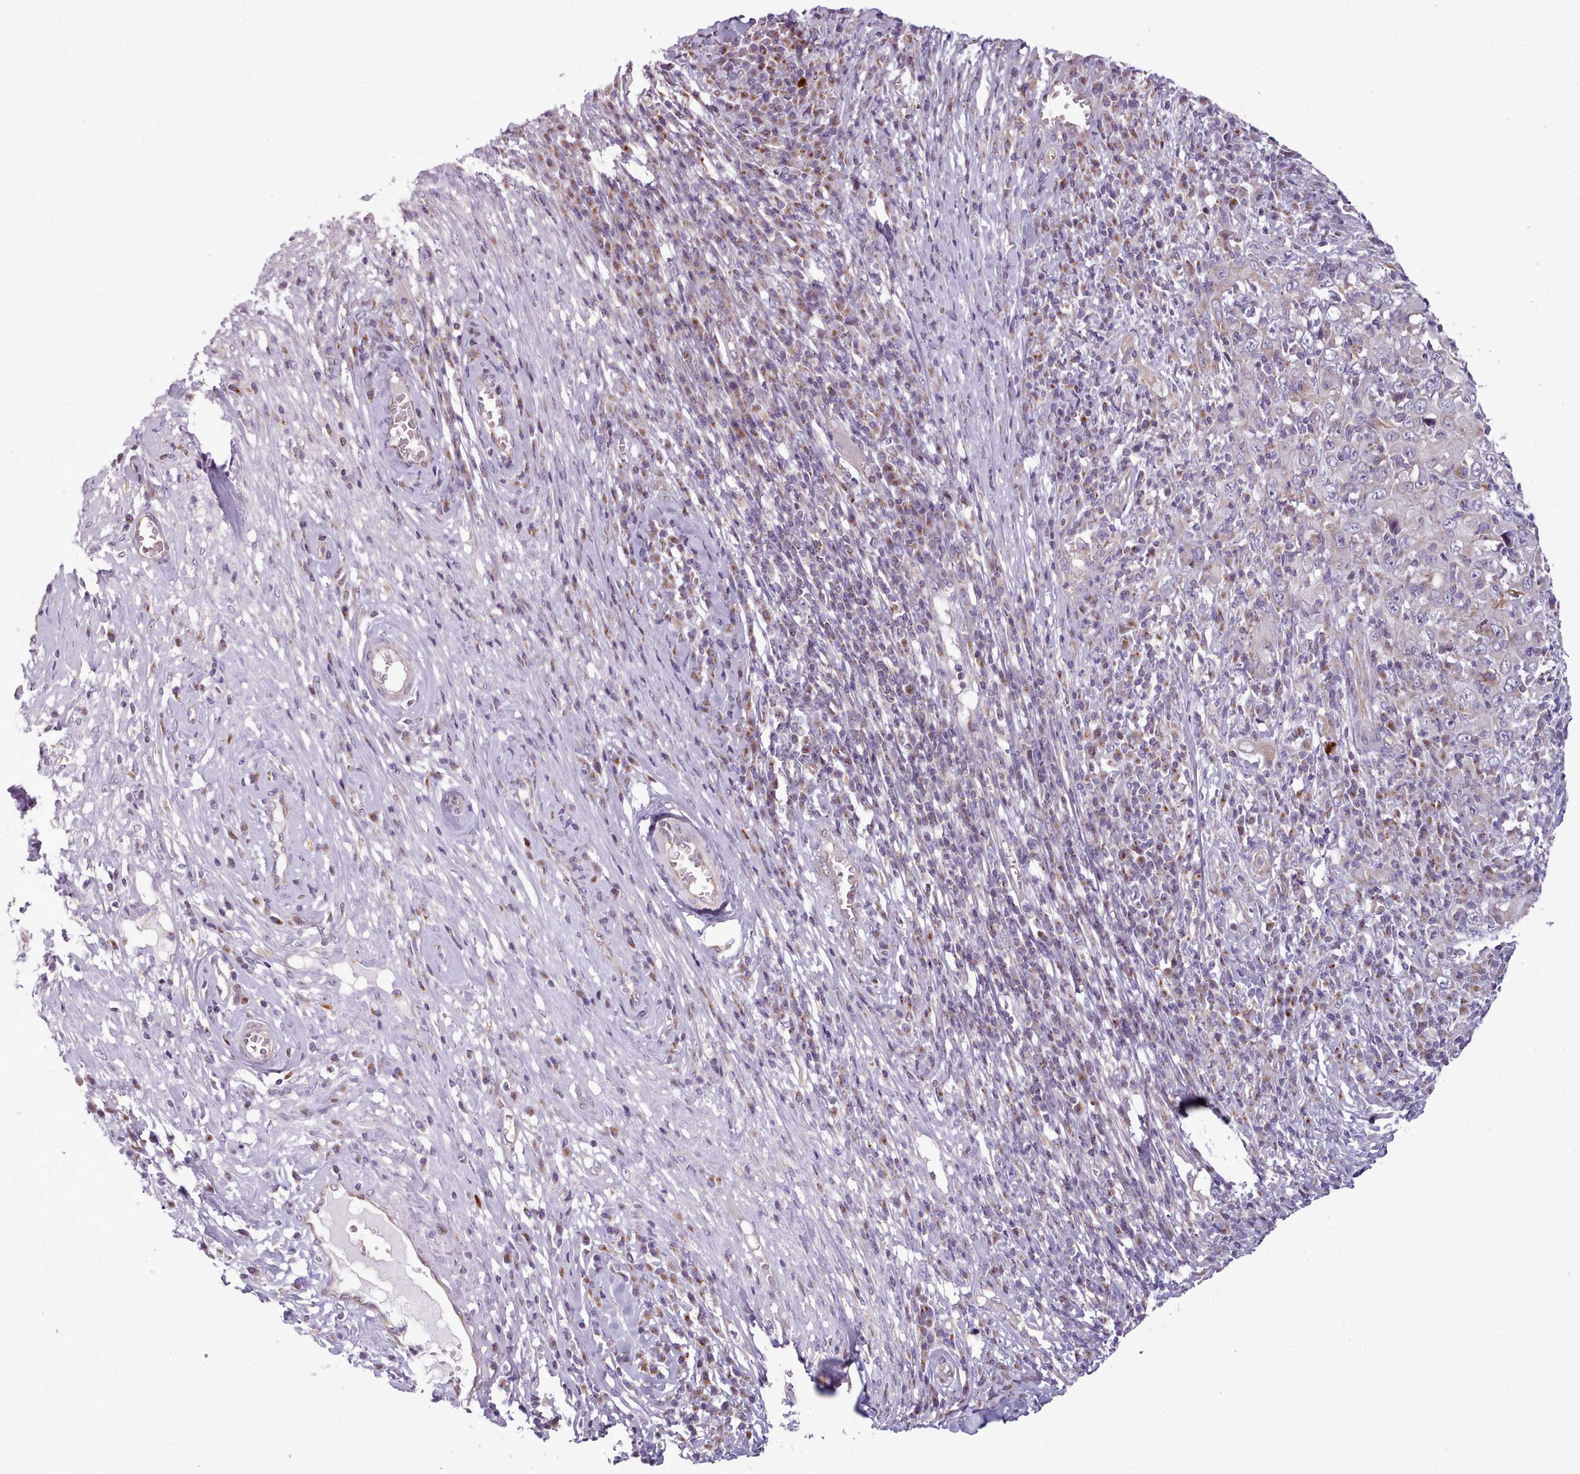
{"staining": {"intensity": "weak", "quantity": "<25%", "location": "cytoplasmic/membranous"}, "tissue": "cervical cancer", "cell_type": "Tumor cells", "image_type": "cancer", "snomed": [{"axis": "morphology", "description": "Squamous cell carcinoma, NOS"}, {"axis": "topography", "description": "Cervix"}], "caption": "Immunohistochemistry image of human cervical squamous cell carcinoma stained for a protein (brown), which displays no staining in tumor cells. (Stains: DAB (3,3'-diaminobenzidine) IHC with hematoxylin counter stain, Microscopy: brightfield microscopy at high magnification).", "gene": "SLC52A3", "patient": {"sex": "female", "age": 46}}